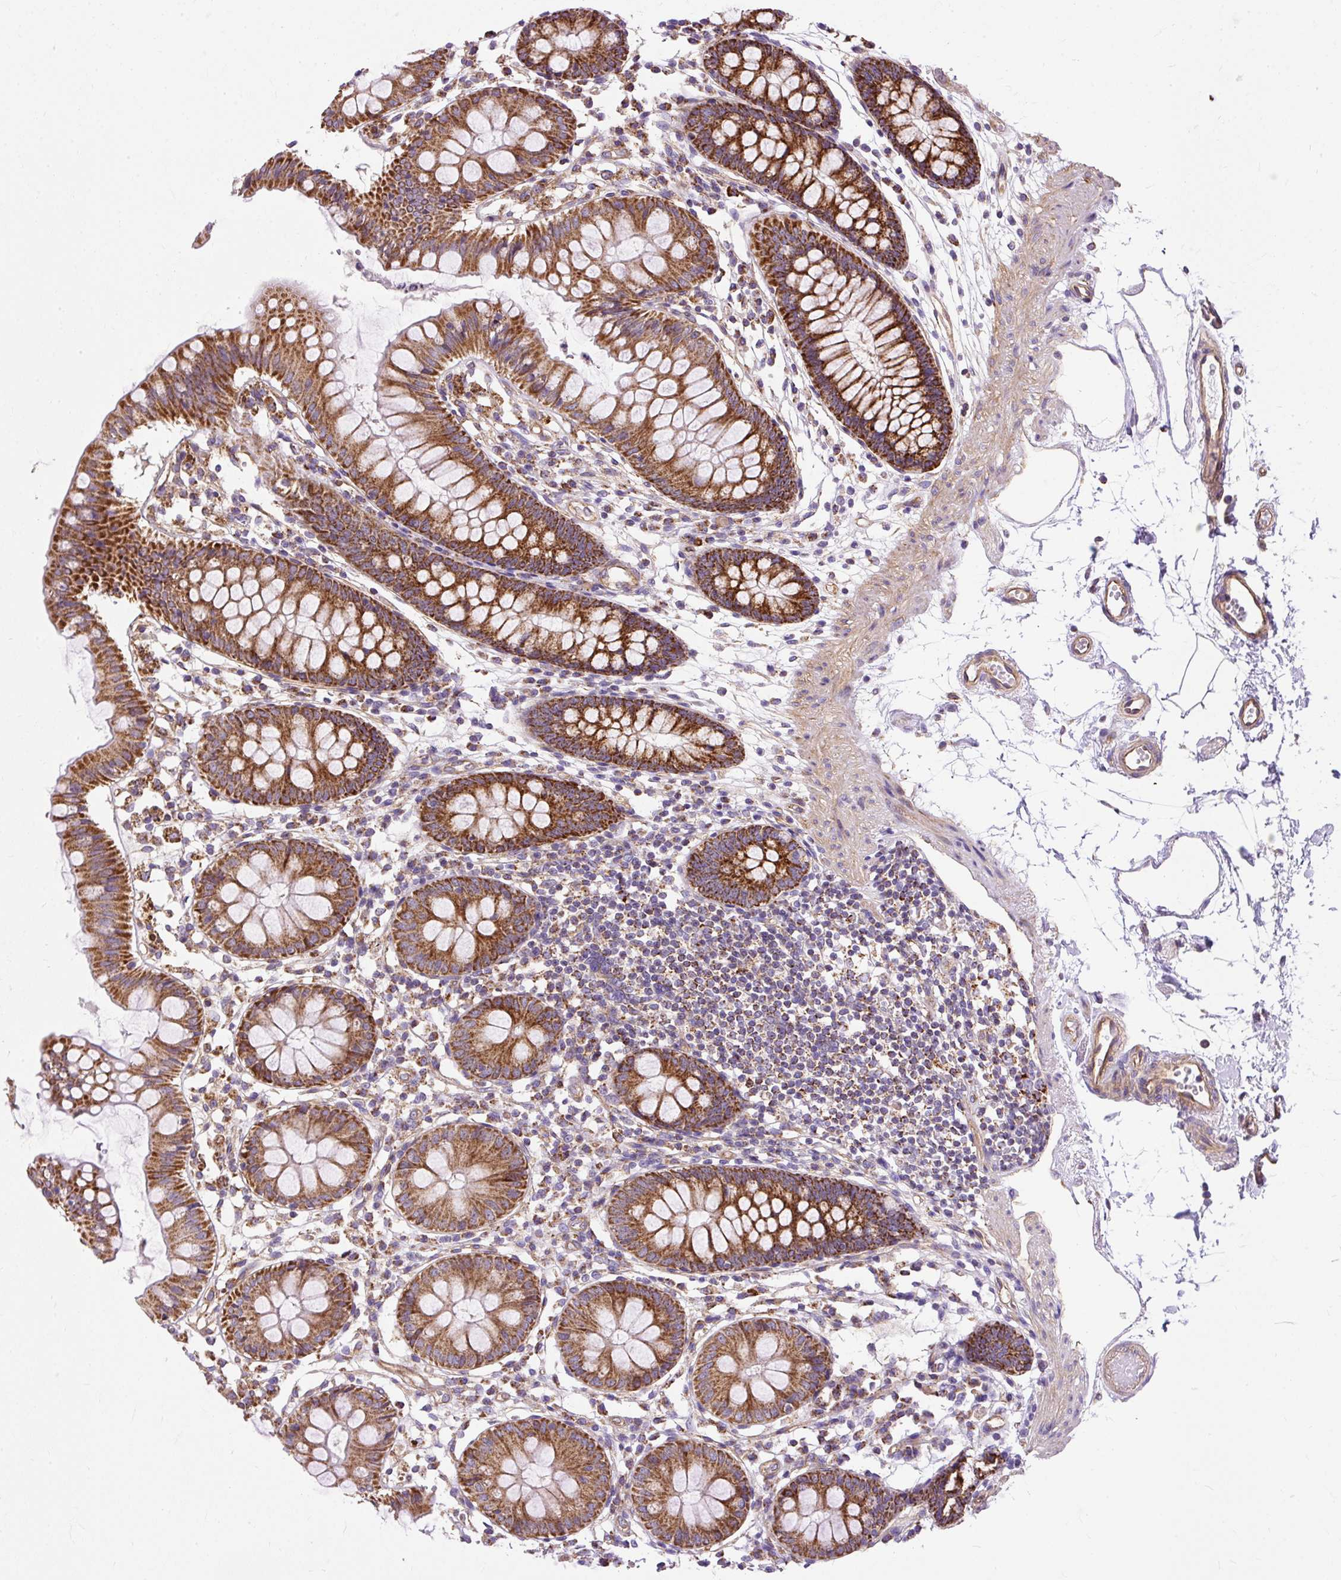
{"staining": {"intensity": "moderate", "quantity": ">75%", "location": "cytoplasmic/membranous"}, "tissue": "colon", "cell_type": "Endothelial cells", "image_type": "normal", "snomed": [{"axis": "morphology", "description": "Normal tissue, NOS"}, {"axis": "topography", "description": "Colon"}], "caption": "Colon stained for a protein shows moderate cytoplasmic/membranous positivity in endothelial cells.", "gene": "CEP290", "patient": {"sex": "female", "age": 84}}